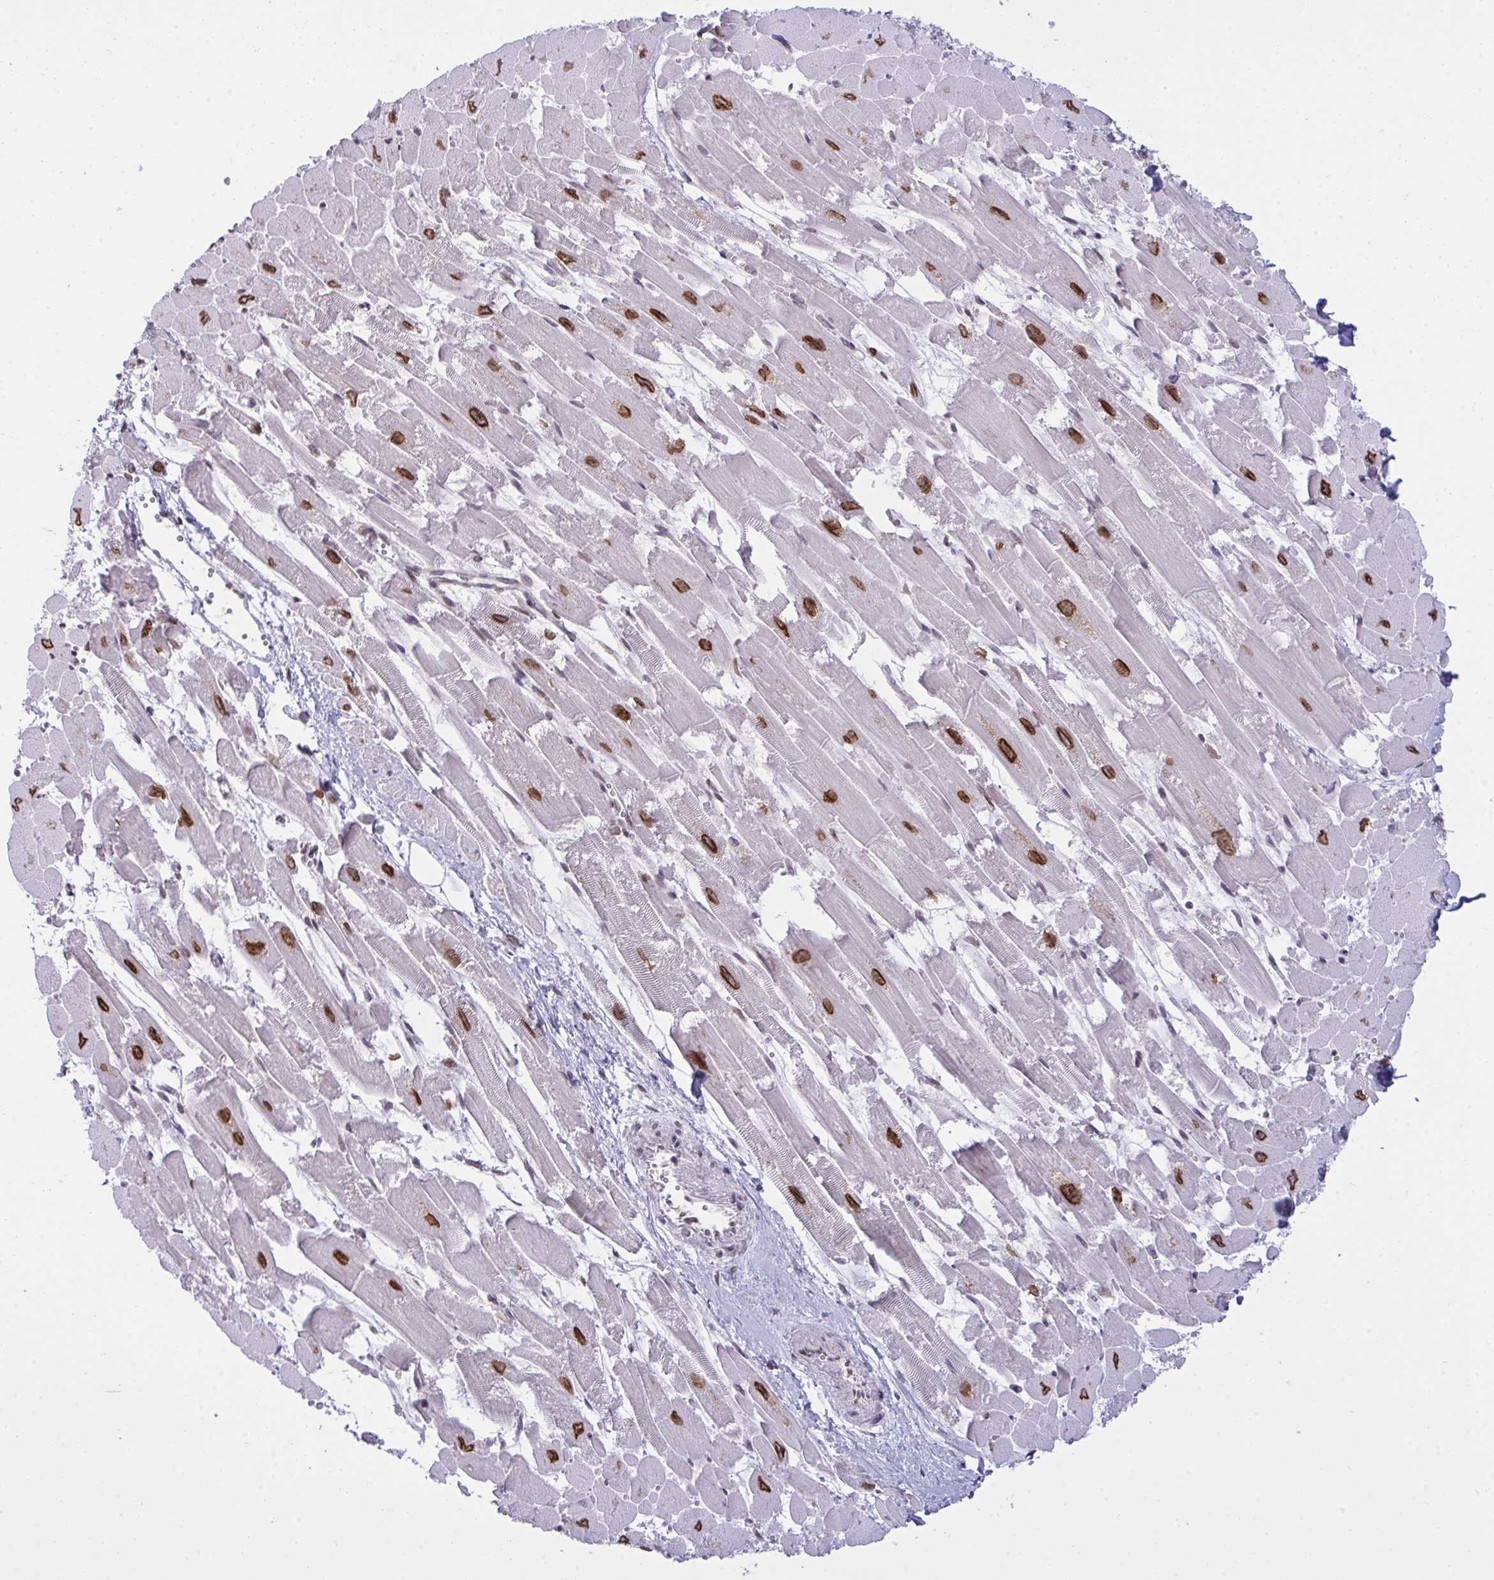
{"staining": {"intensity": "strong", "quantity": ">75%", "location": "cytoplasmic/membranous,nuclear"}, "tissue": "heart muscle", "cell_type": "Cardiomyocytes", "image_type": "normal", "snomed": [{"axis": "morphology", "description": "Normal tissue, NOS"}, {"axis": "topography", "description": "Heart"}], "caption": "A brown stain highlights strong cytoplasmic/membranous,nuclear staining of a protein in cardiomyocytes of unremarkable heart muscle.", "gene": "RANBP2", "patient": {"sex": "female", "age": 52}}